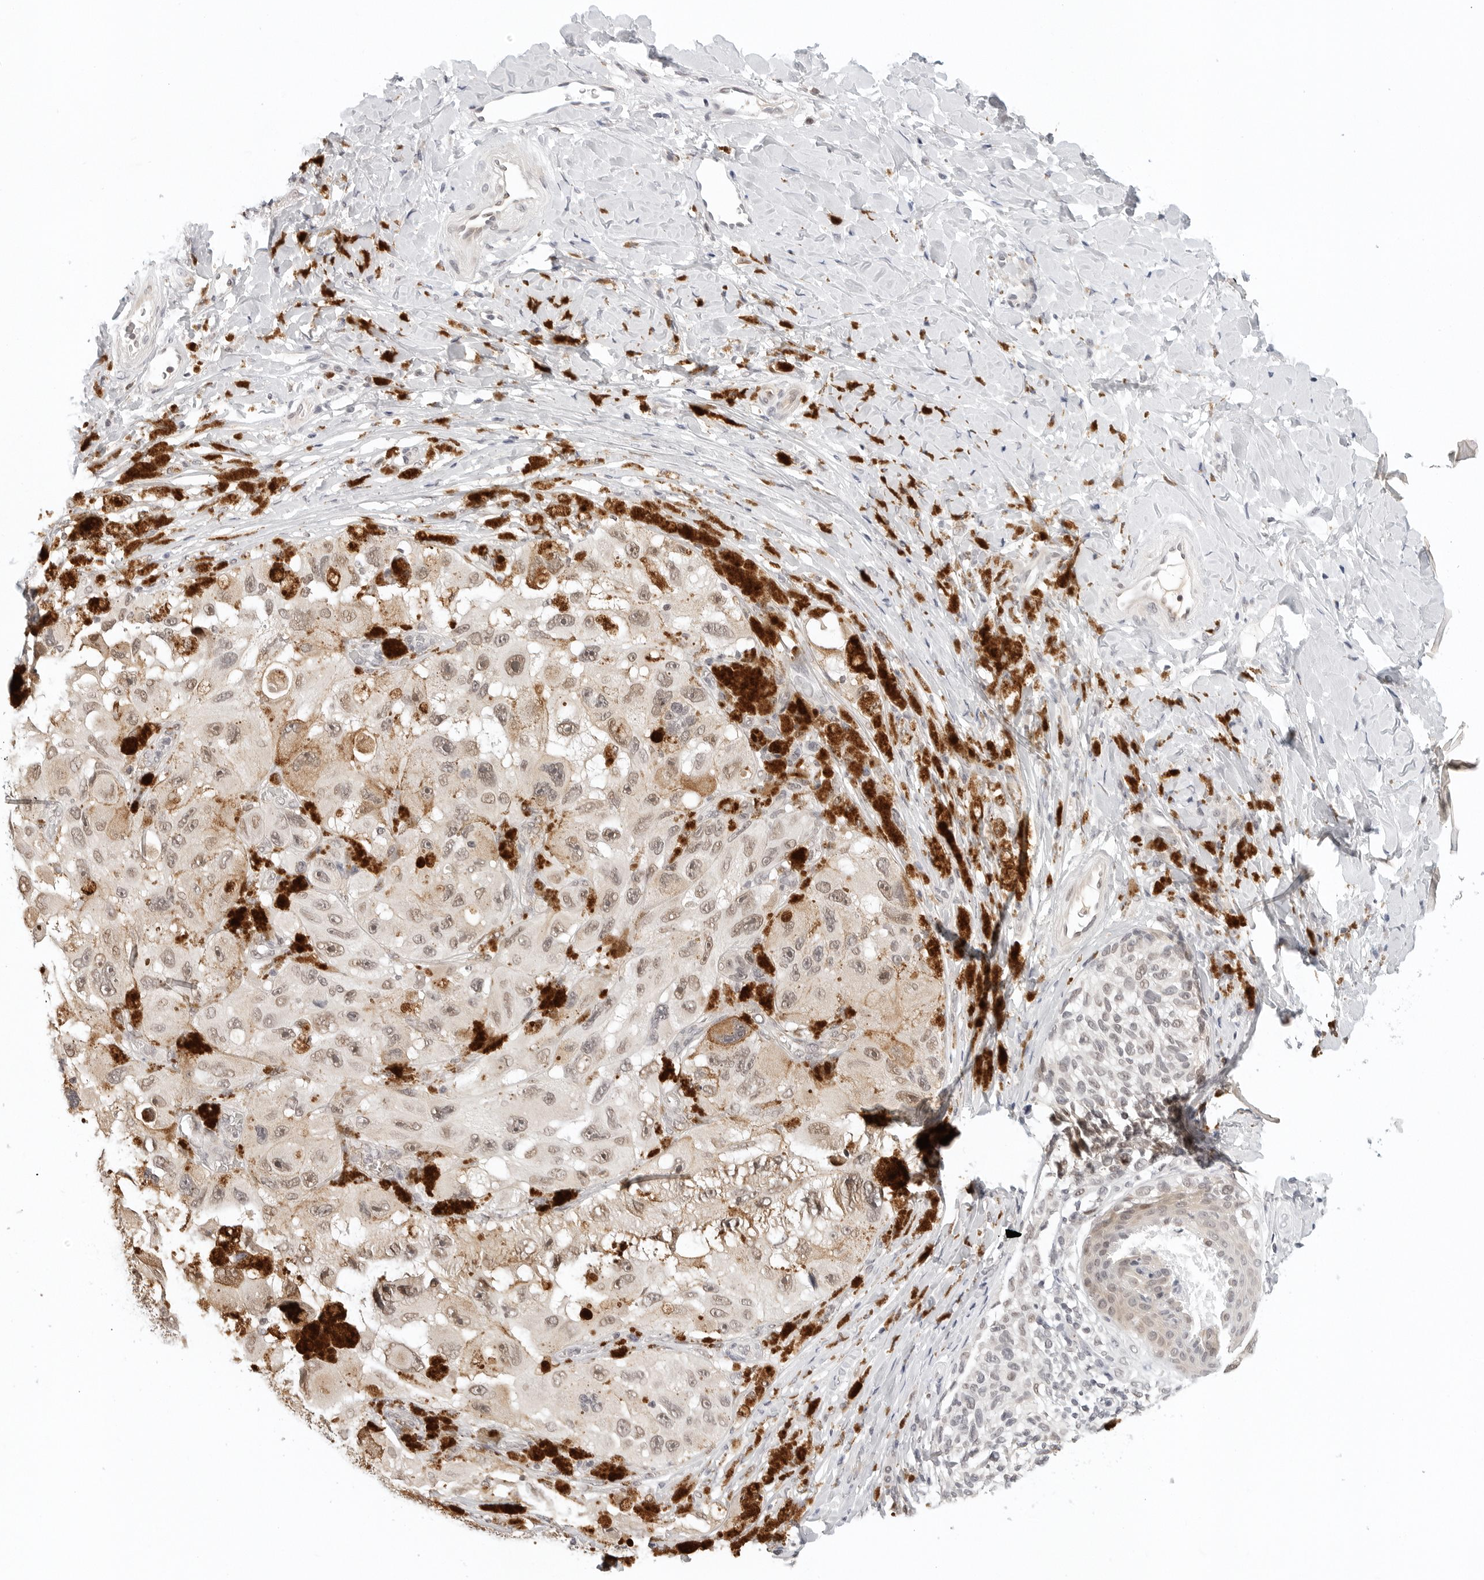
{"staining": {"intensity": "moderate", "quantity": "<25%", "location": "nuclear"}, "tissue": "melanoma", "cell_type": "Tumor cells", "image_type": "cancer", "snomed": [{"axis": "morphology", "description": "Malignant melanoma, NOS"}, {"axis": "topography", "description": "Skin"}], "caption": "Protein staining of malignant melanoma tissue displays moderate nuclear staining in about <25% of tumor cells.", "gene": "TSEN2", "patient": {"sex": "female", "age": 73}}